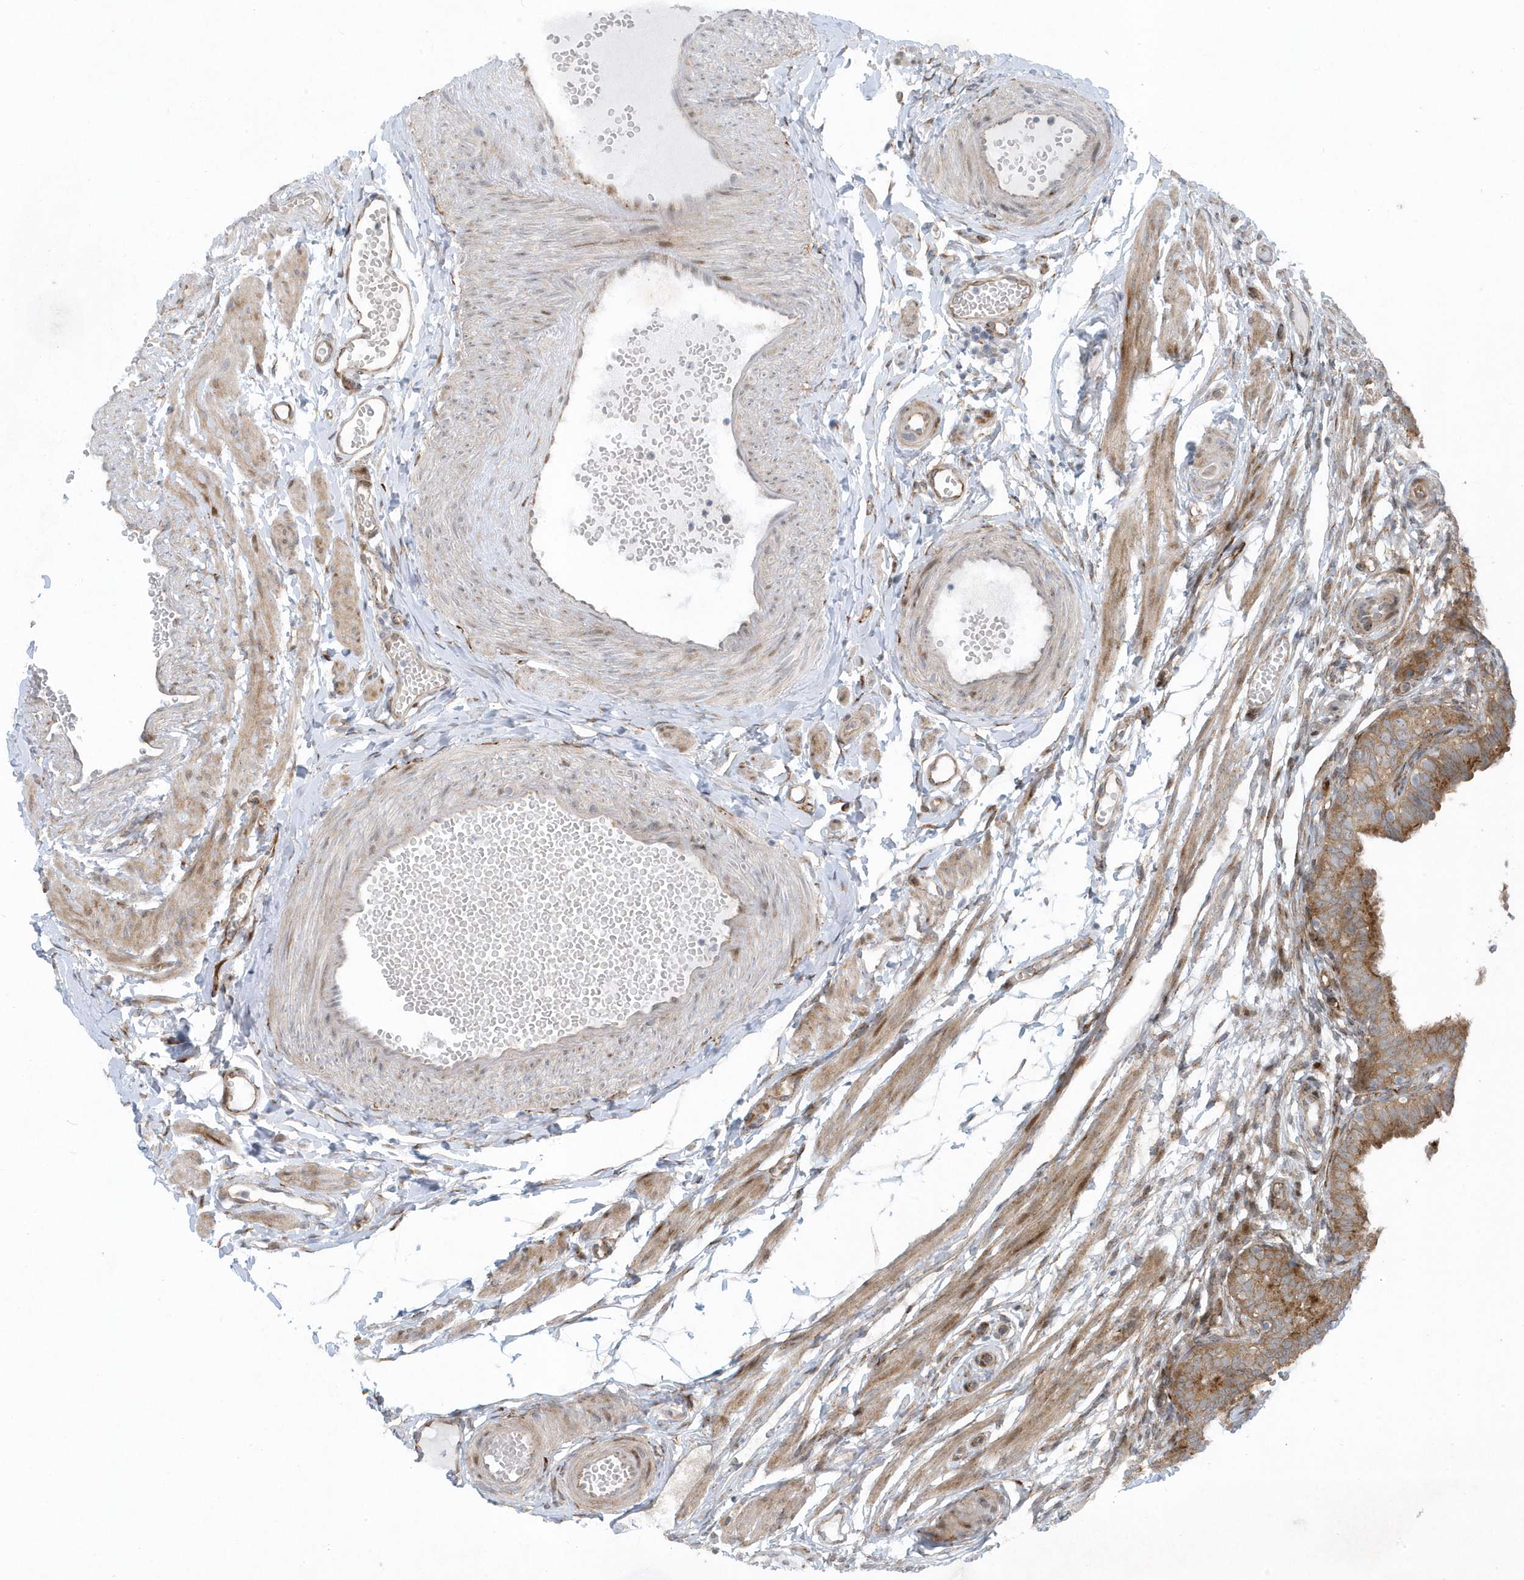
{"staining": {"intensity": "moderate", "quantity": ">75%", "location": "cytoplasmic/membranous"}, "tissue": "fallopian tube", "cell_type": "Glandular cells", "image_type": "normal", "snomed": [{"axis": "morphology", "description": "Normal tissue, NOS"}, {"axis": "topography", "description": "Fallopian tube"}], "caption": "Protein staining by immunohistochemistry (IHC) displays moderate cytoplasmic/membranous positivity in about >75% of glandular cells in benign fallopian tube. Using DAB (3,3'-diaminobenzidine) (brown) and hematoxylin (blue) stains, captured at high magnification using brightfield microscopy.", "gene": "FAM98A", "patient": {"sex": "female", "age": 35}}